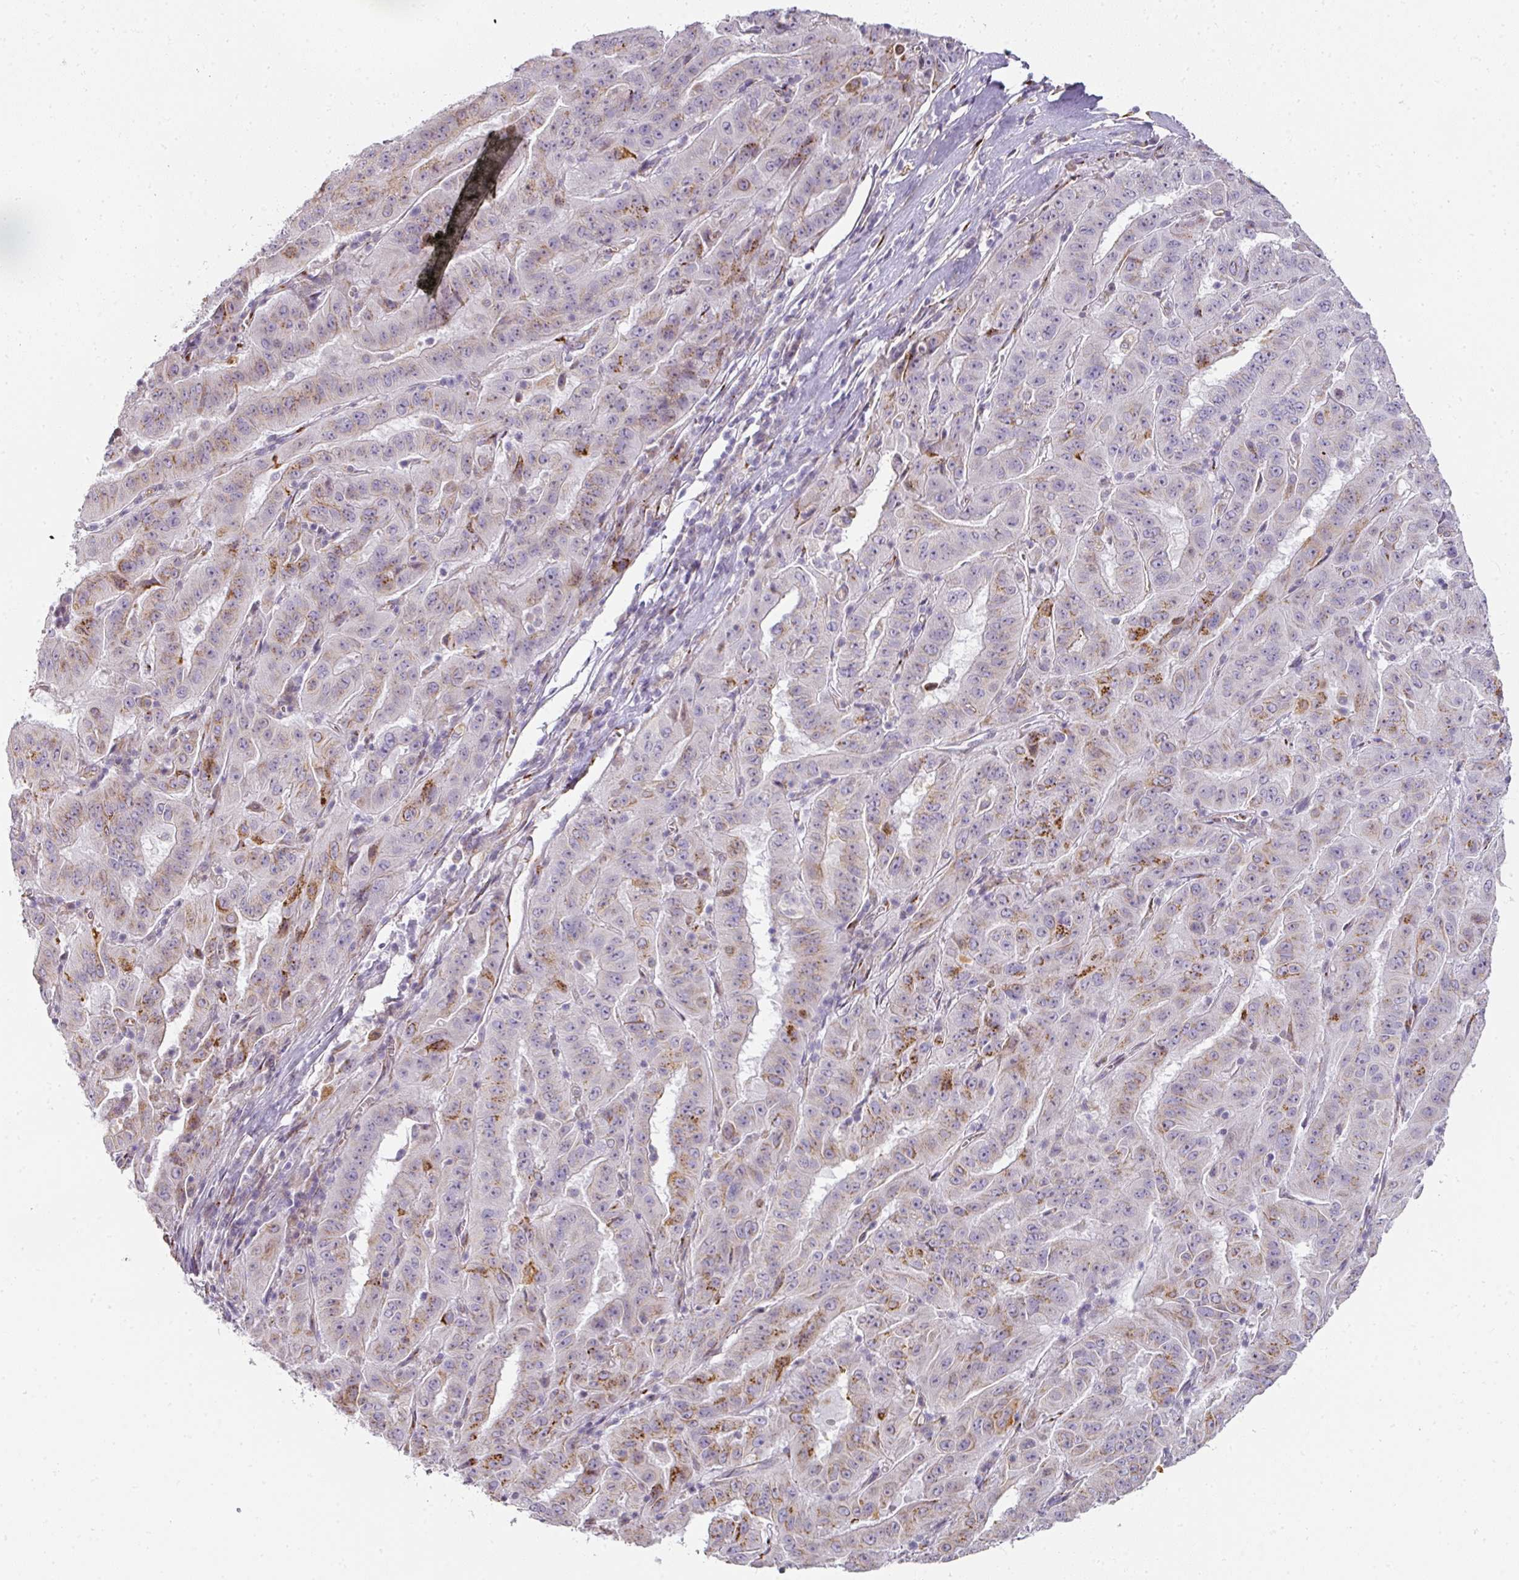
{"staining": {"intensity": "moderate", "quantity": "25%-75%", "location": "cytoplasmic/membranous"}, "tissue": "pancreatic cancer", "cell_type": "Tumor cells", "image_type": "cancer", "snomed": [{"axis": "morphology", "description": "Adenocarcinoma, NOS"}, {"axis": "topography", "description": "Pancreas"}], "caption": "Human pancreatic cancer (adenocarcinoma) stained with a protein marker shows moderate staining in tumor cells.", "gene": "ATP8B2", "patient": {"sex": "male", "age": 63}}